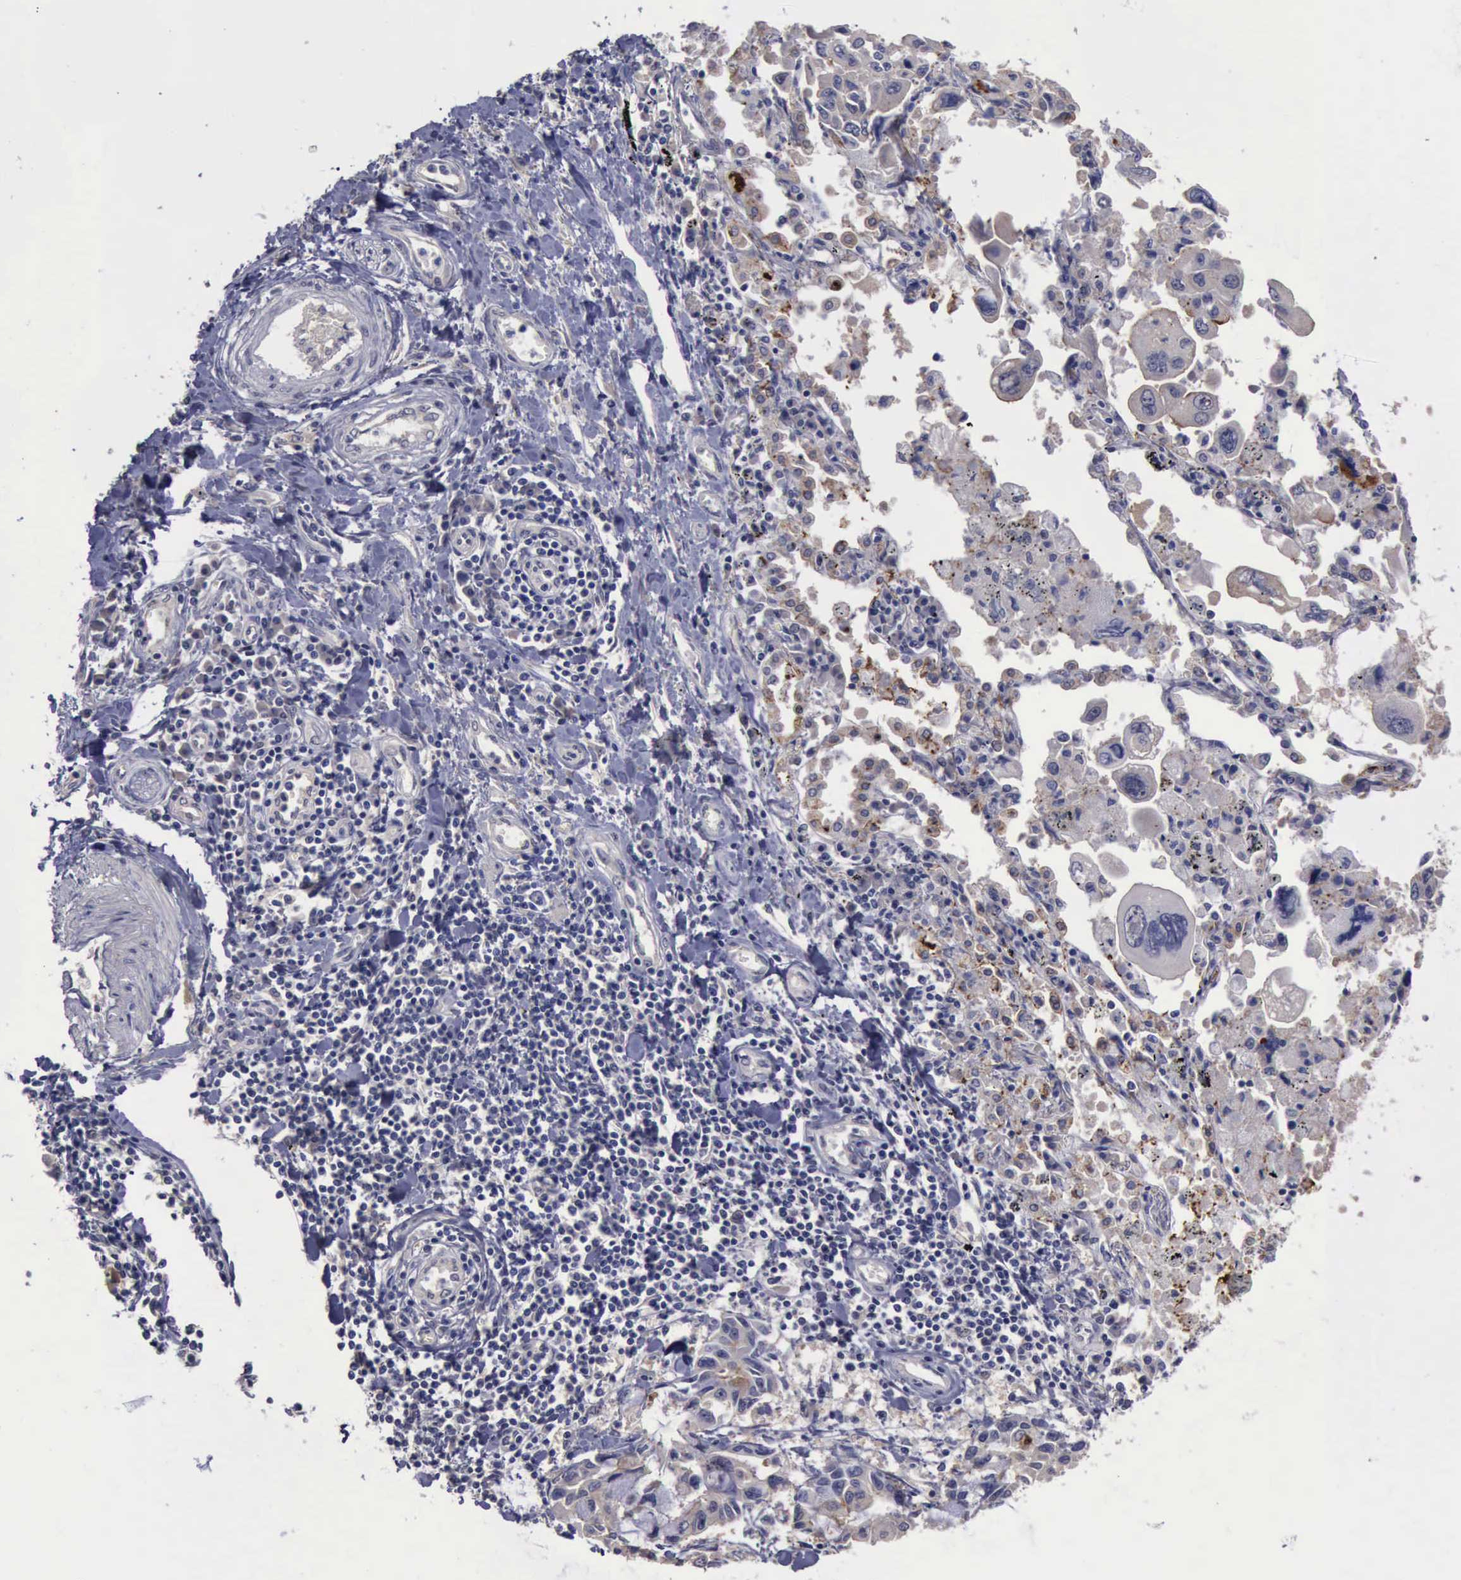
{"staining": {"intensity": "negative", "quantity": "none", "location": "none"}, "tissue": "lung cancer", "cell_type": "Tumor cells", "image_type": "cancer", "snomed": [{"axis": "morphology", "description": "Adenocarcinoma, NOS"}, {"axis": "topography", "description": "Lung"}], "caption": "There is no significant expression in tumor cells of lung cancer.", "gene": "PHKA1", "patient": {"sex": "male", "age": 64}}